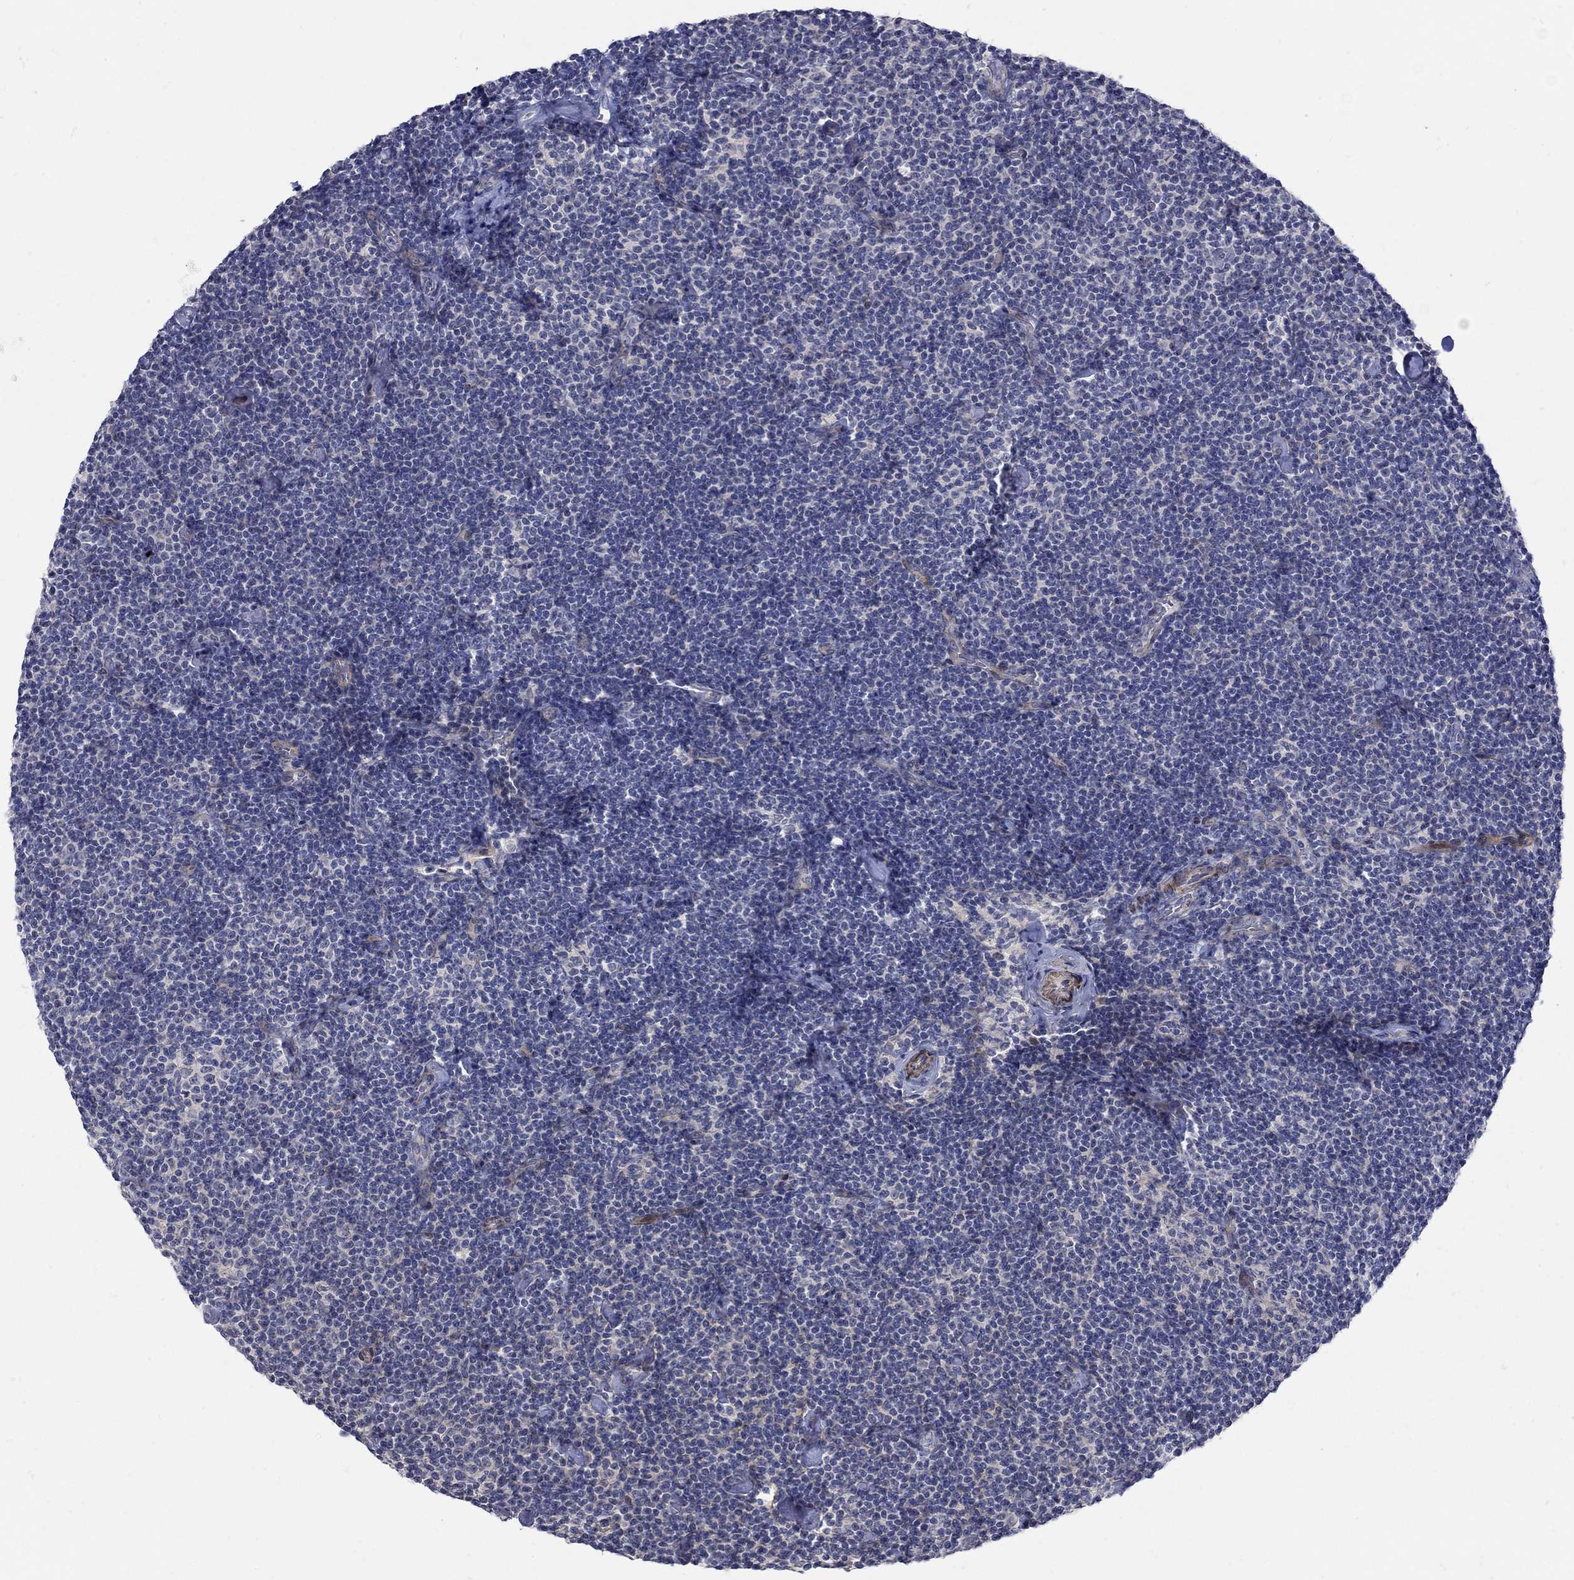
{"staining": {"intensity": "negative", "quantity": "none", "location": "none"}, "tissue": "lymphoma", "cell_type": "Tumor cells", "image_type": "cancer", "snomed": [{"axis": "morphology", "description": "Malignant lymphoma, non-Hodgkin's type, Low grade"}, {"axis": "topography", "description": "Lymph node"}], "caption": "A photomicrograph of human lymphoma is negative for staining in tumor cells.", "gene": "SCN7A", "patient": {"sex": "male", "age": 81}}